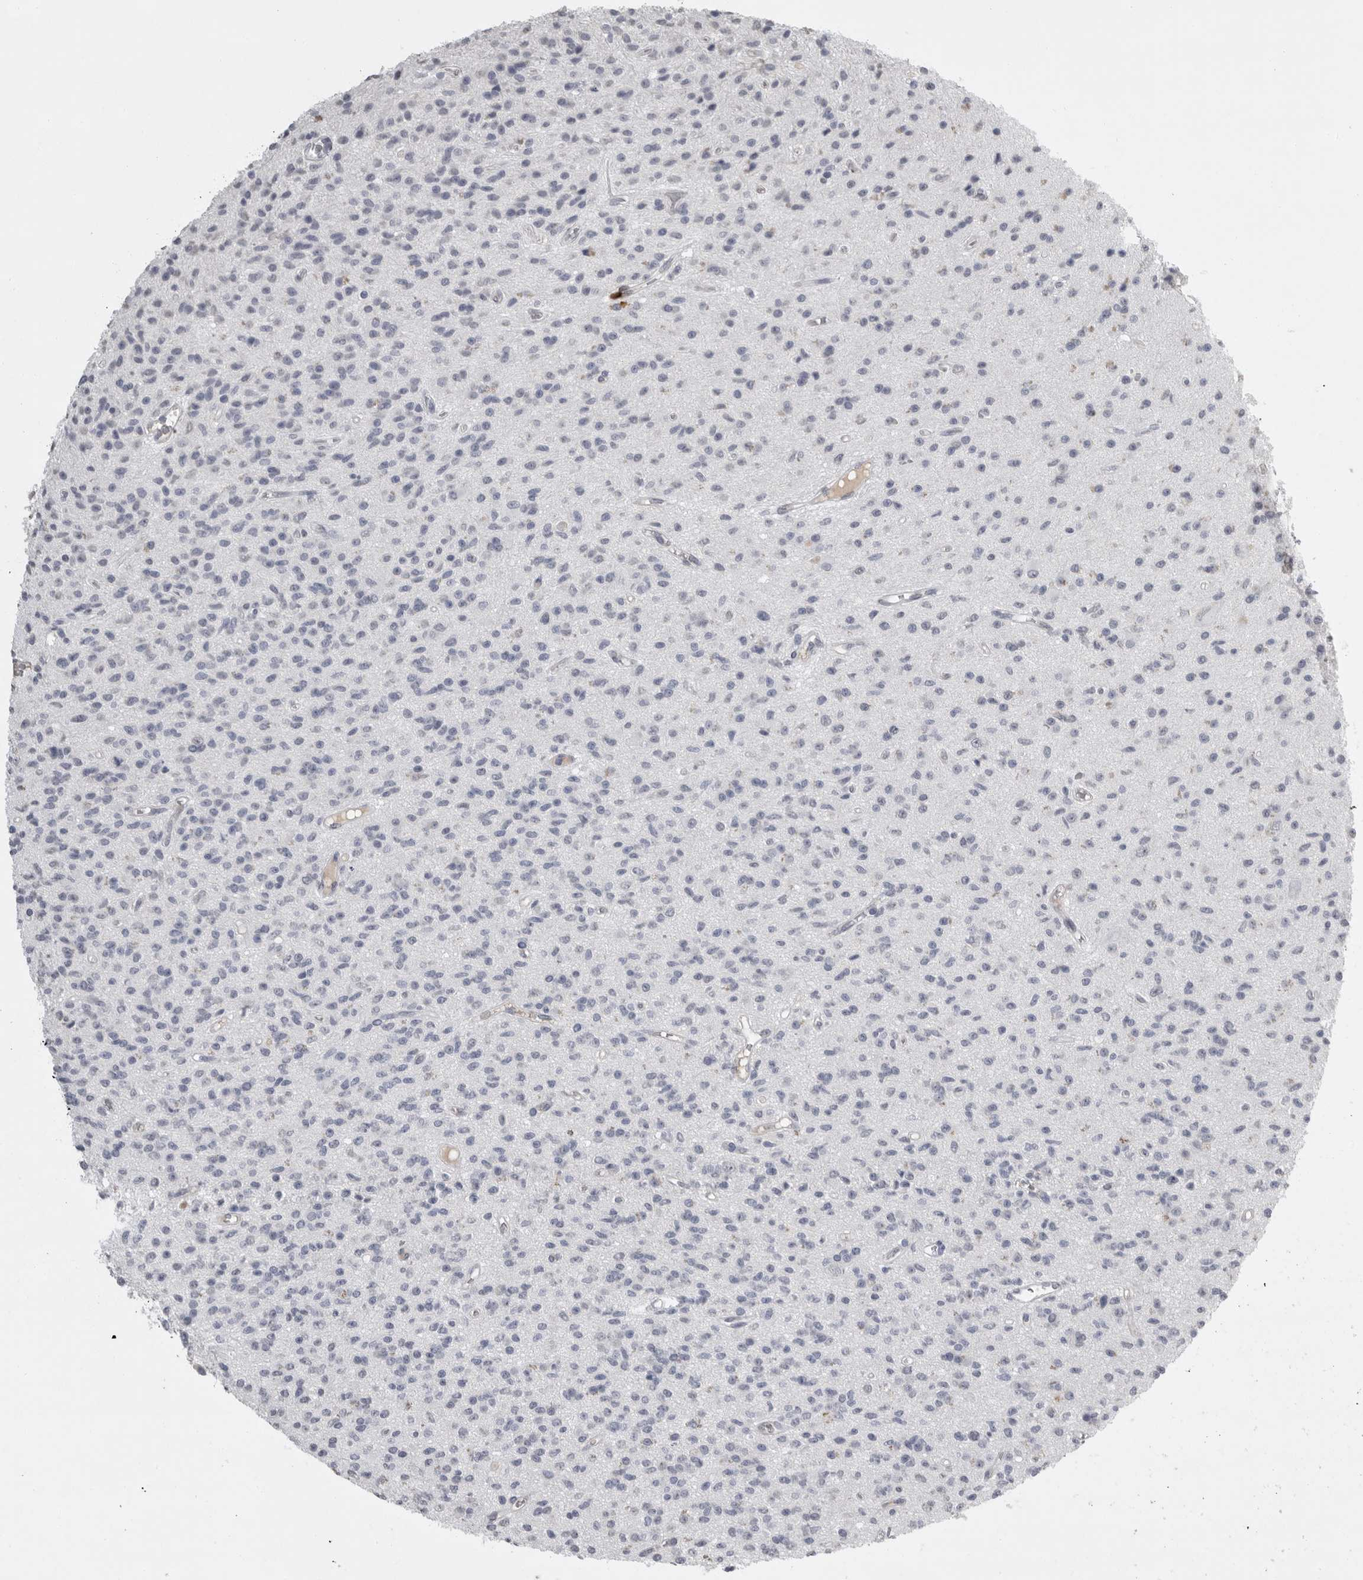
{"staining": {"intensity": "negative", "quantity": "none", "location": "none"}, "tissue": "glioma", "cell_type": "Tumor cells", "image_type": "cancer", "snomed": [{"axis": "morphology", "description": "Glioma, malignant, High grade"}, {"axis": "topography", "description": "Brain"}], "caption": "Histopathology image shows no protein staining in tumor cells of glioma tissue. (Brightfield microscopy of DAB immunohistochemistry (IHC) at high magnification).", "gene": "GNLY", "patient": {"sex": "male", "age": 34}}